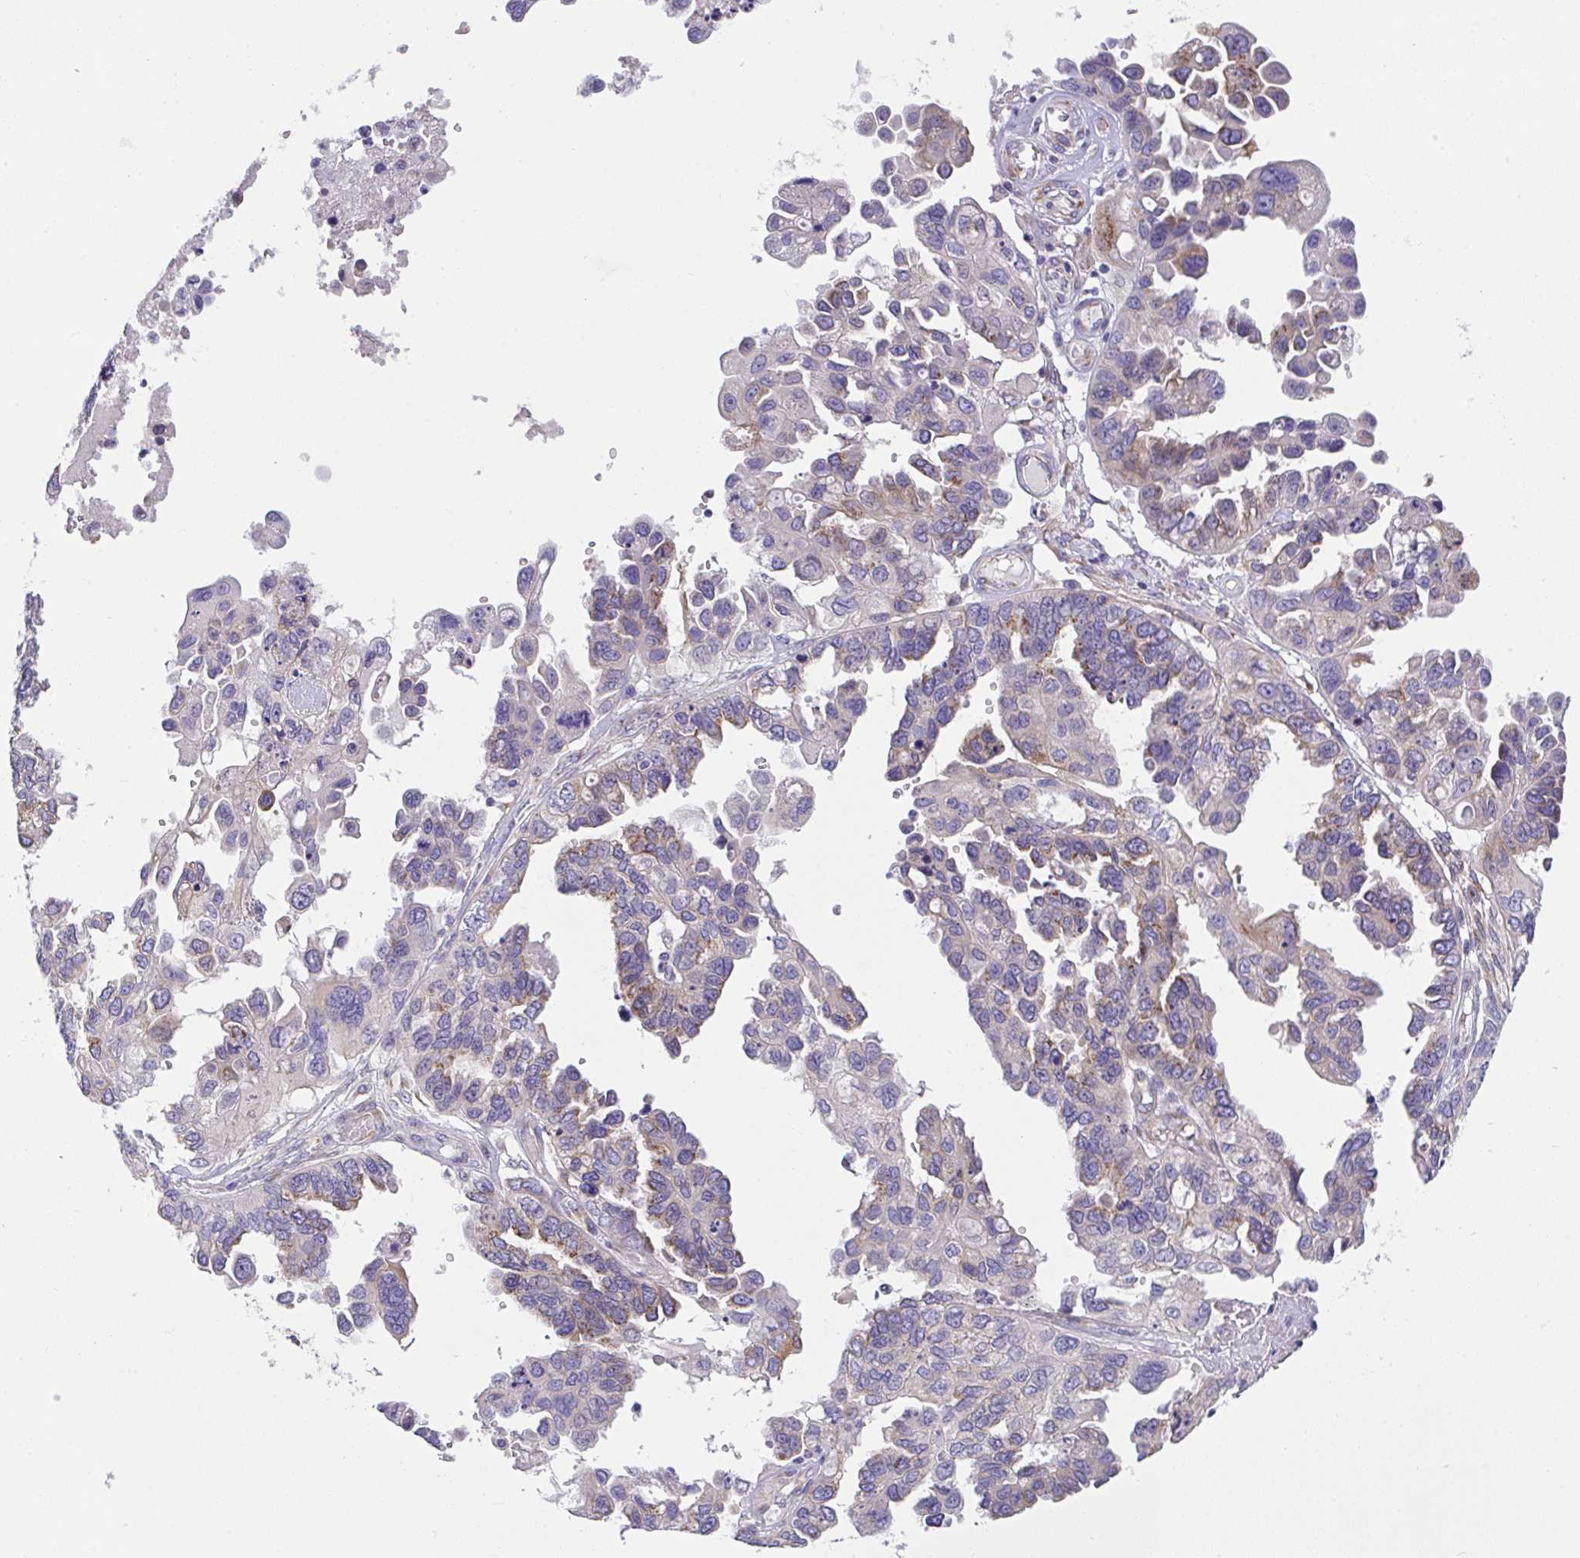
{"staining": {"intensity": "weak", "quantity": "<25%", "location": "cytoplasmic/membranous"}, "tissue": "ovarian cancer", "cell_type": "Tumor cells", "image_type": "cancer", "snomed": [{"axis": "morphology", "description": "Cystadenocarcinoma, serous, NOS"}, {"axis": "topography", "description": "Ovary"}], "caption": "Tumor cells are negative for protein expression in human serous cystadenocarcinoma (ovarian).", "gene": "MIA3", "patient": {"sex": "female", "age": 53}}